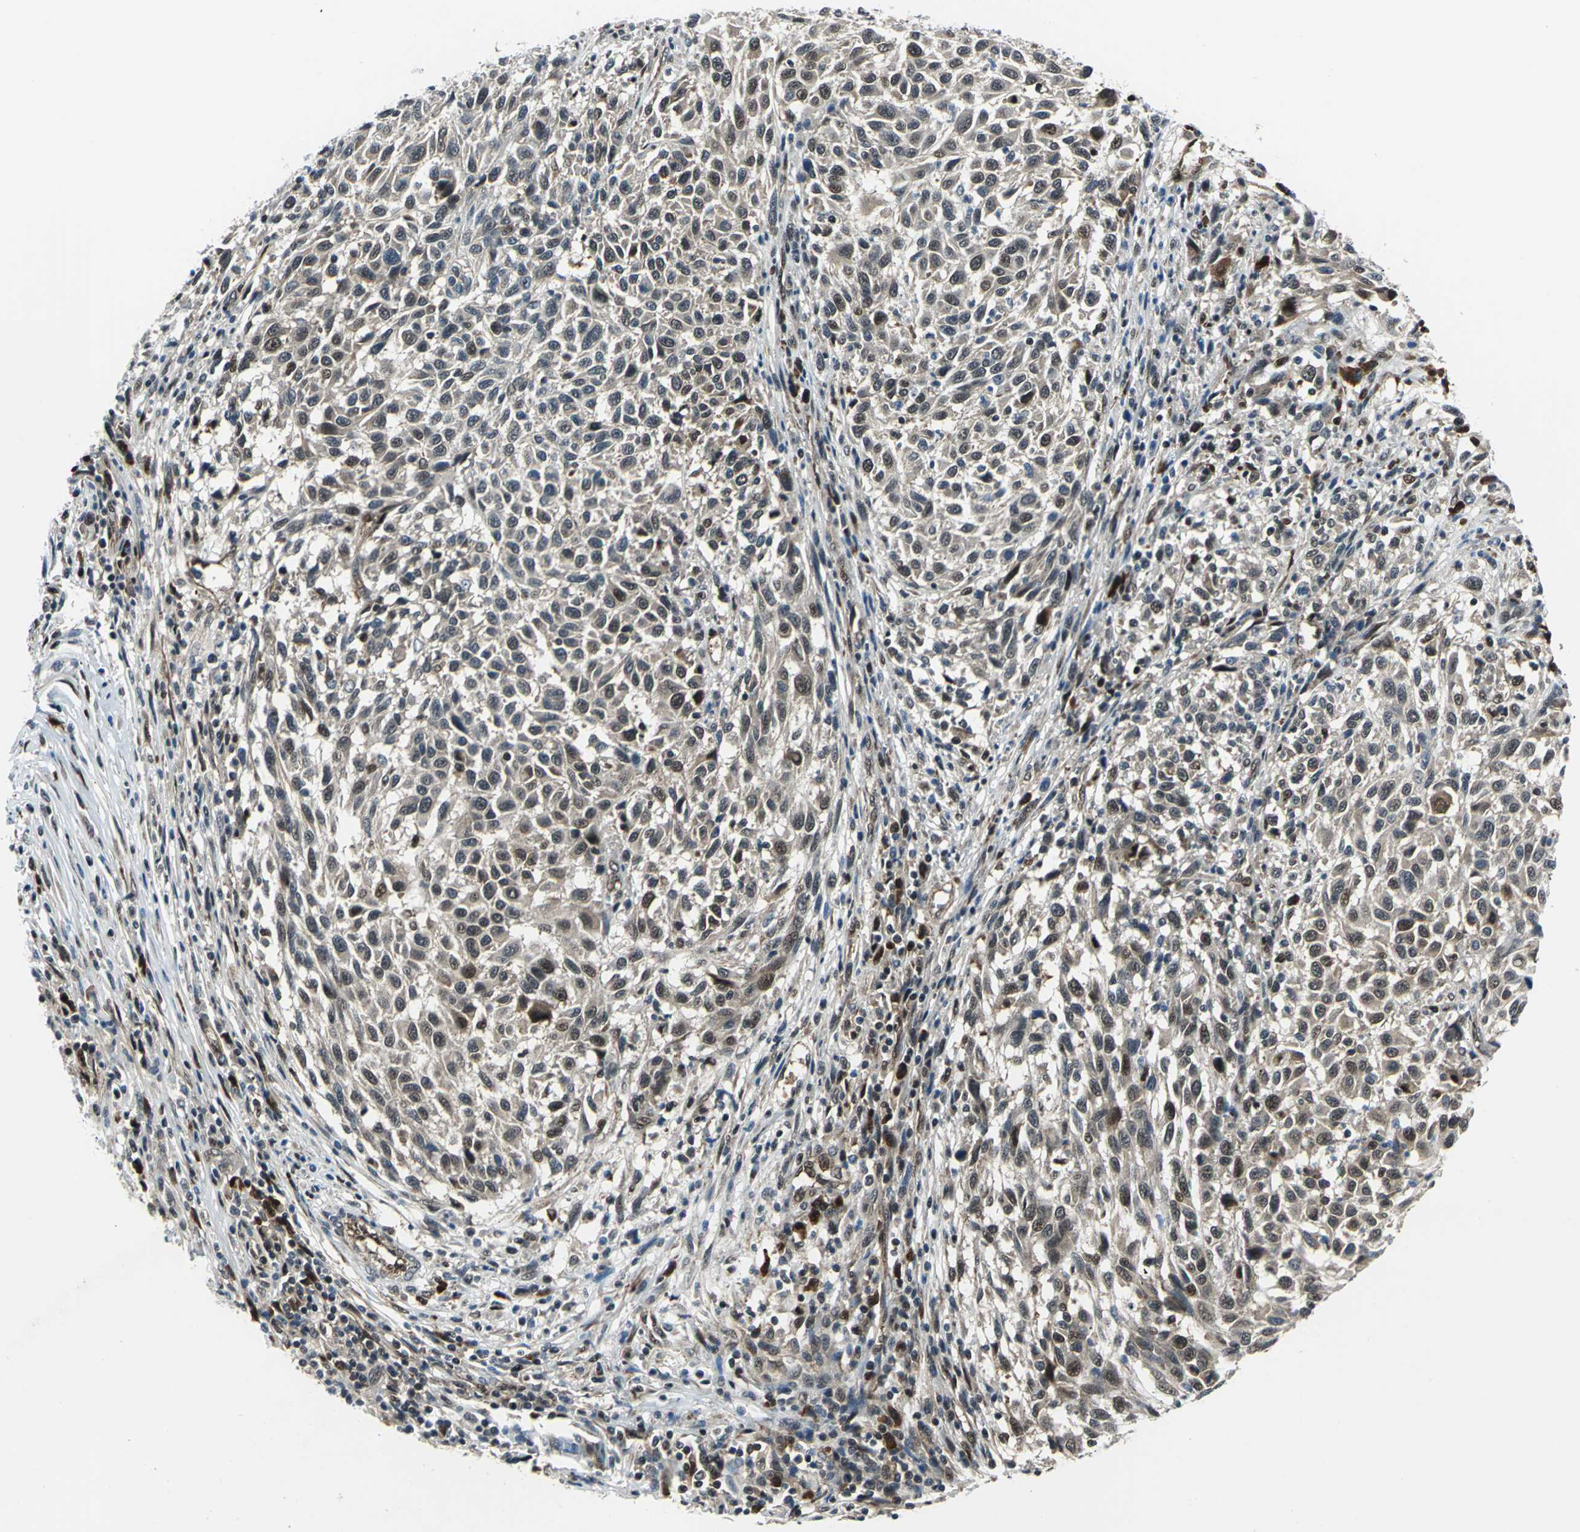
{"staining": {"intensity": "moderate", "quantity": "25%-75%", "location": "cytoplasmic/membranous,nuclear"}, "tissue": "melanoma", "cell_type": "Tumor cells", "image_type": "cancer", "snomed": [{"axis": "morphology", "description": "Malignant melanoma, Metastatic site"}, {"axis": "topography", "description": "Lymph node"}], "caption": "Malignant melanoma (metastatic site) stained with a protein marker reveals moderate staining in tumor cells.", "gene": "POLR3K", "patient": {"sex": "male", "age": 61}}